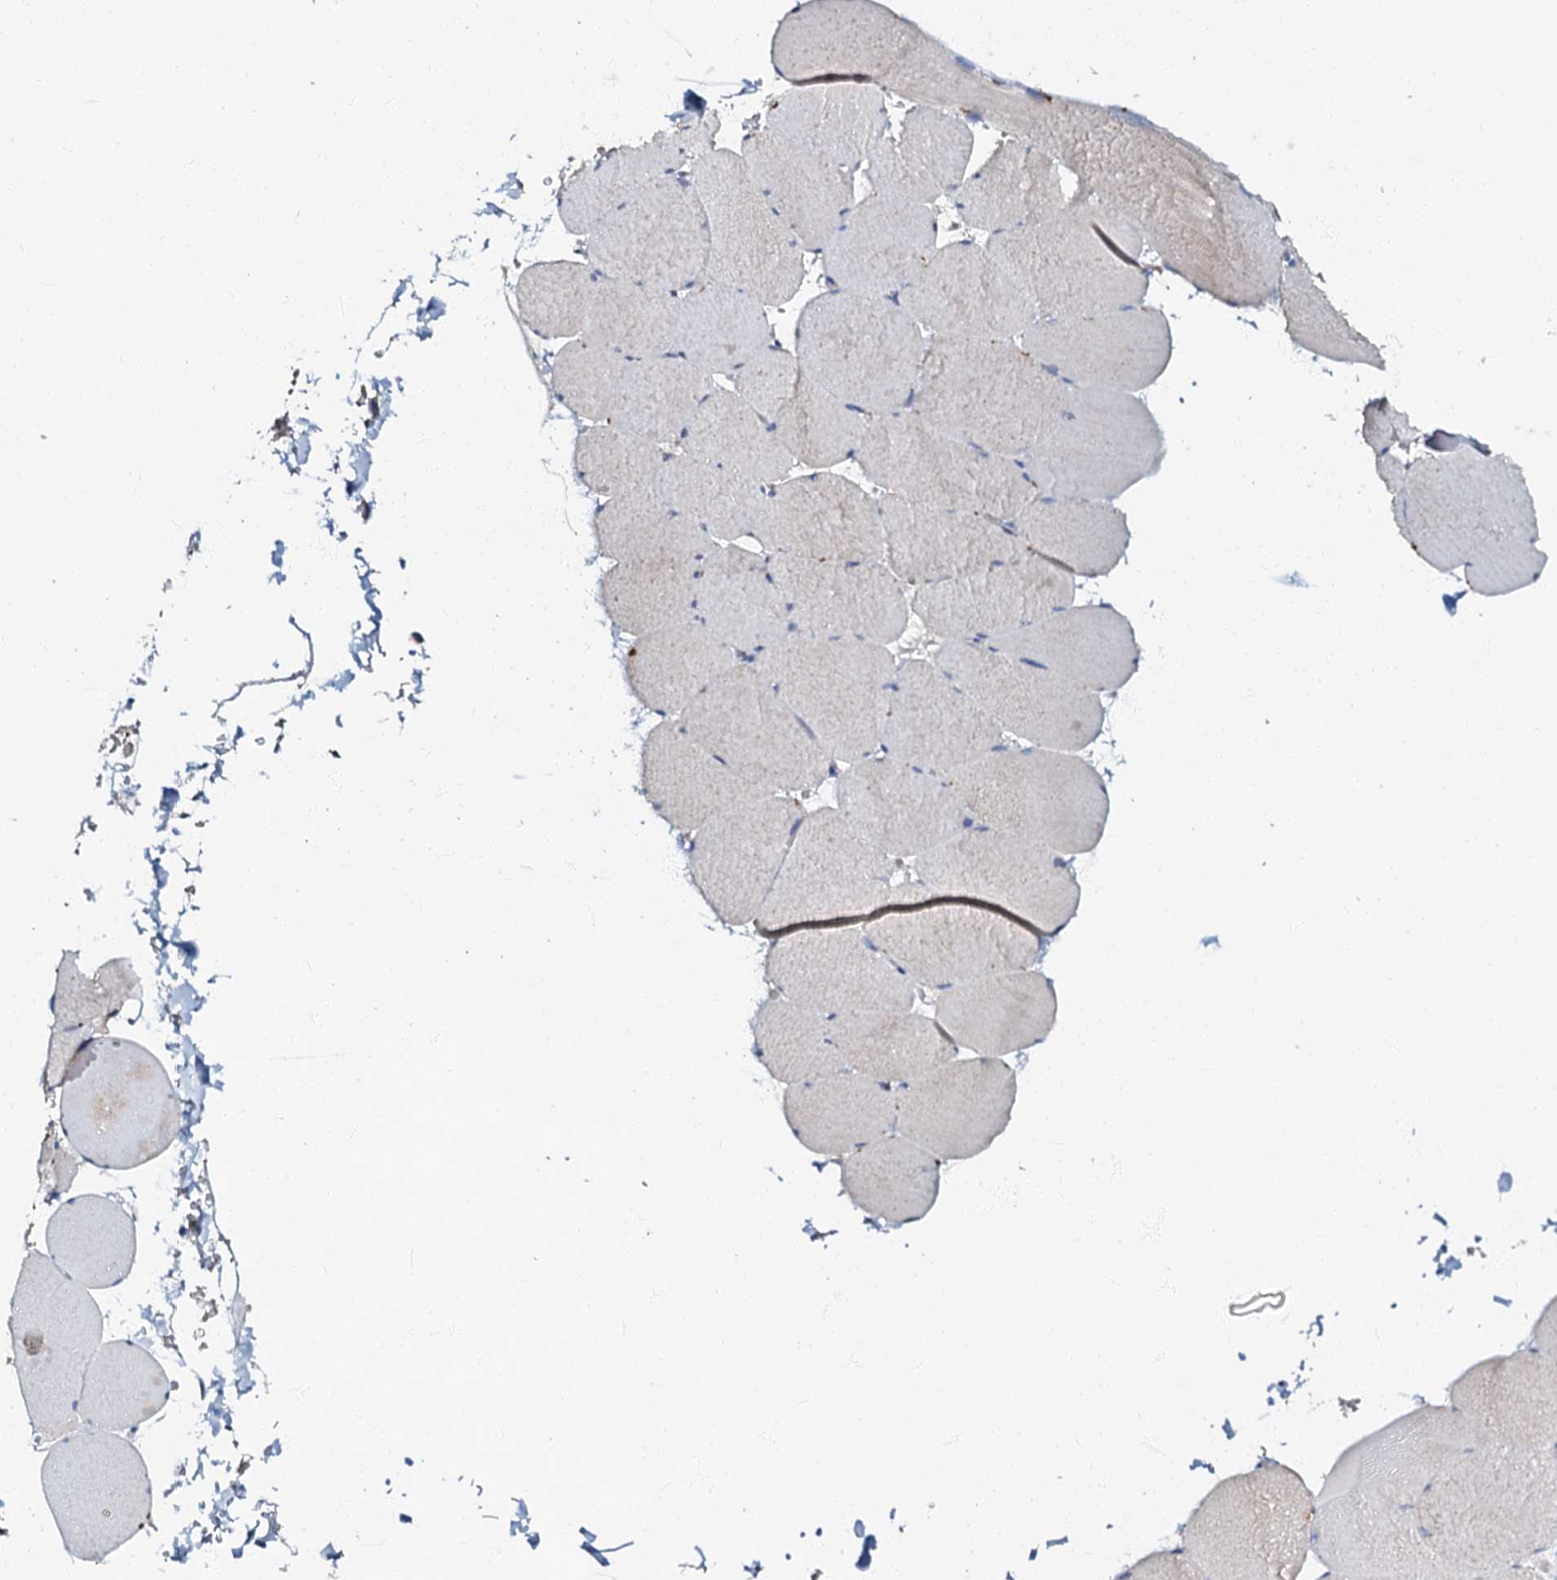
{"staining": {"intensity": "negative", "quantity": "none", "location": "none"}, "tissue": "skeletal muscle", "cell_type": "Myocytes", "image_type": "normal", "snomed": [{"axis": "morphology", "description": "Normal tissue, NOS"}, {"axis": "topography", "description": "Skeletal muscle"}, {"axis": "topography", "description": "Head-Neck"}], "caption": "Unremarkable skeletal muscle was stained to show a protein in brown. There is no significant positivity in myocytes. Brightfield microscopy of immunohistochemistry stained with DAB (3,3'-diaminobenzidine) (brown) and hematoxylin (blue), captured at high magnification.", "gene": "OLAH", "patient": {"sex": "male", "age": 66}}